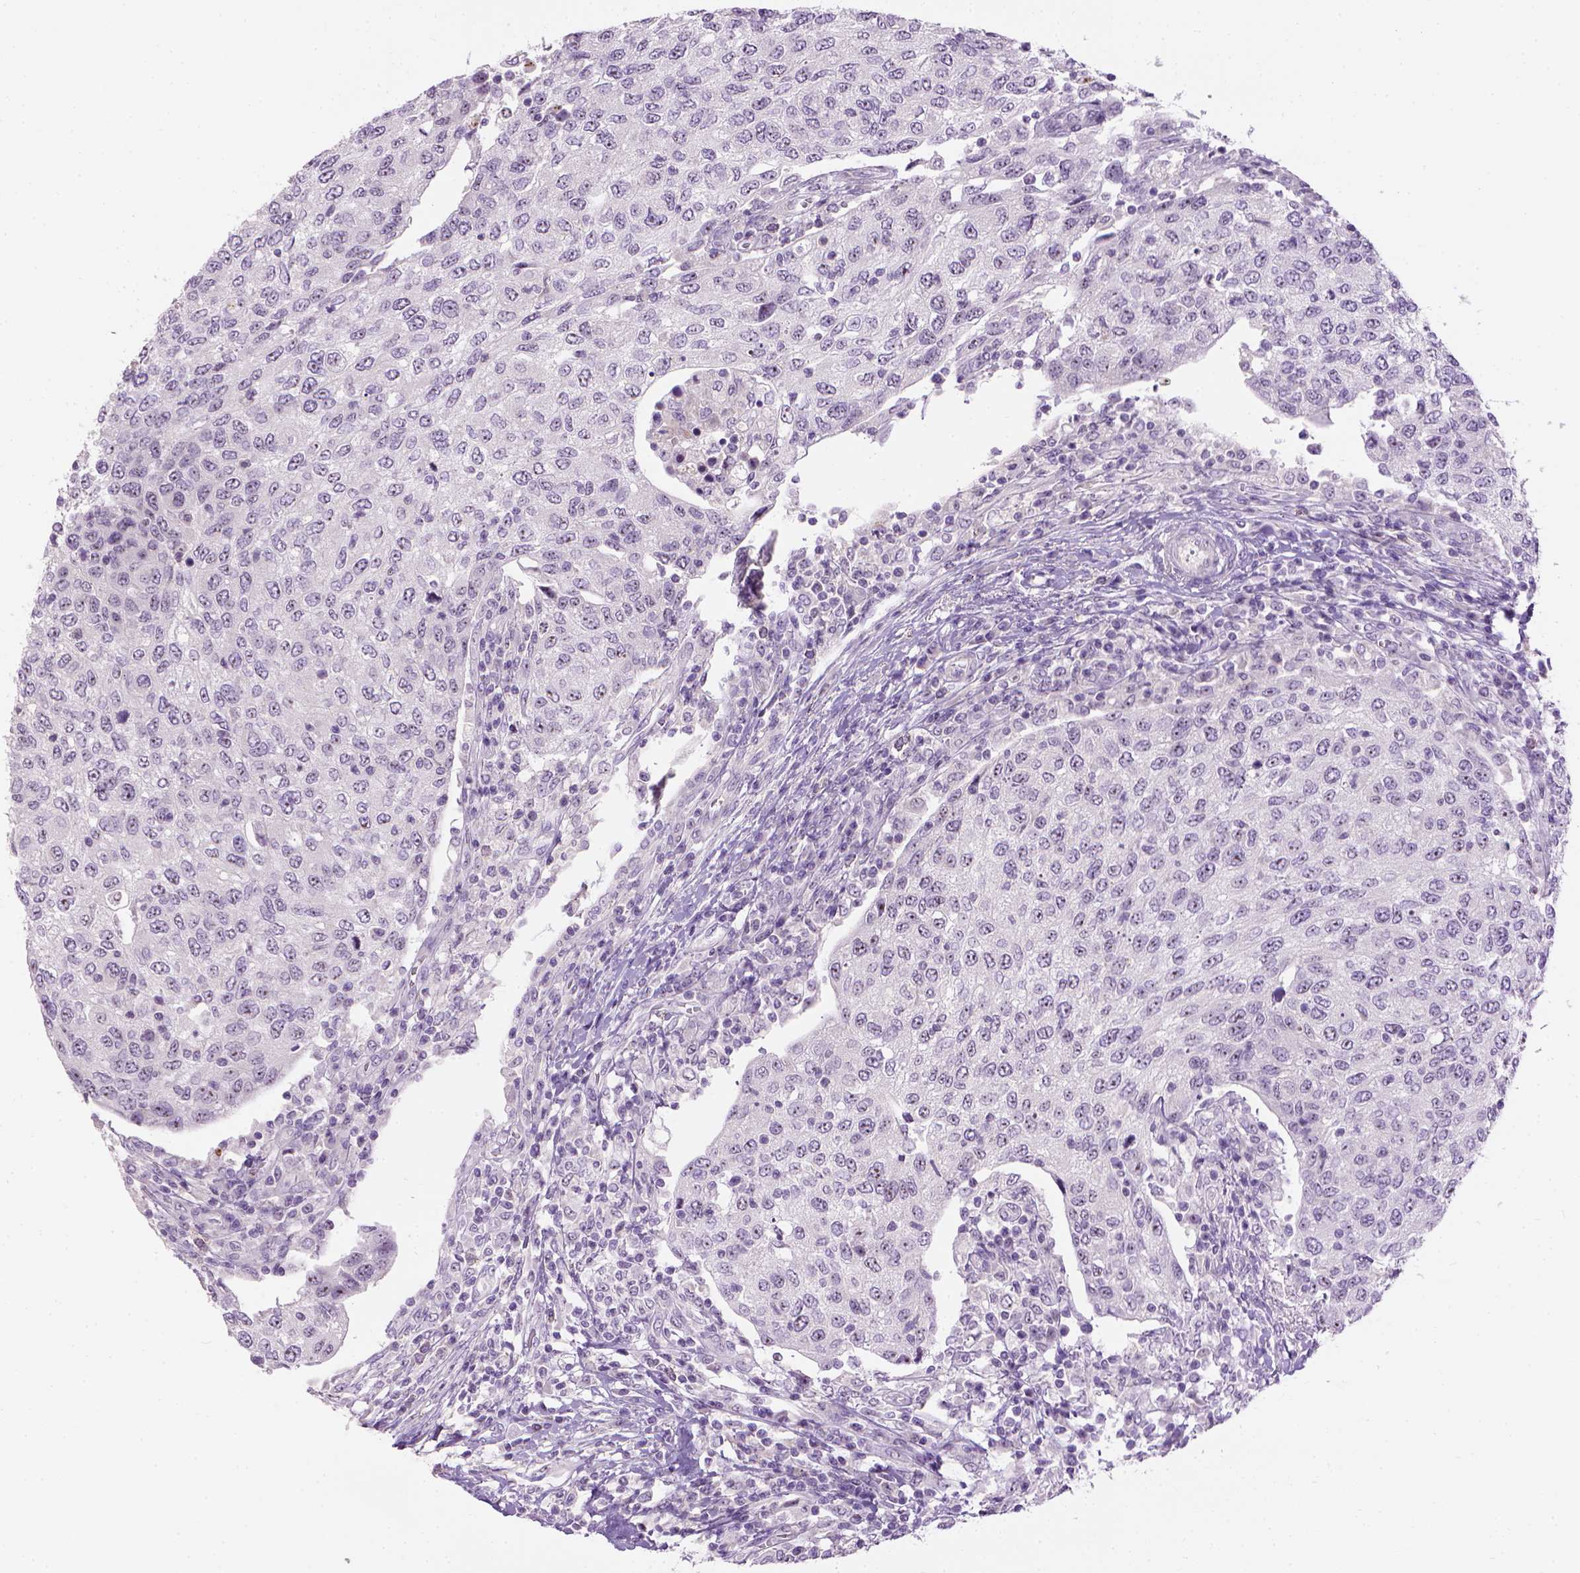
{"staining": {"intensity": "weak", "quantity": "25%-75%", "location": "nuclear"}, "tissue": "urothelial cancer", "cell_type": "Tumor cells", "image_type": "cancer", "snomed": [{"axis": "morphology", "description": "Urothelial carcinoma, High grade"}, {"axis": "topography", "description": "Urinary bladder"}], "caption": "A brown stain labels weak nuclear staining of a protein in high-grade urothelial carcinoma tumor cells. (Brightfield microscopy of DAB IHC at high magnification).", "gene": "UTP4", "patient": {"sex": "female", "age": 78}}